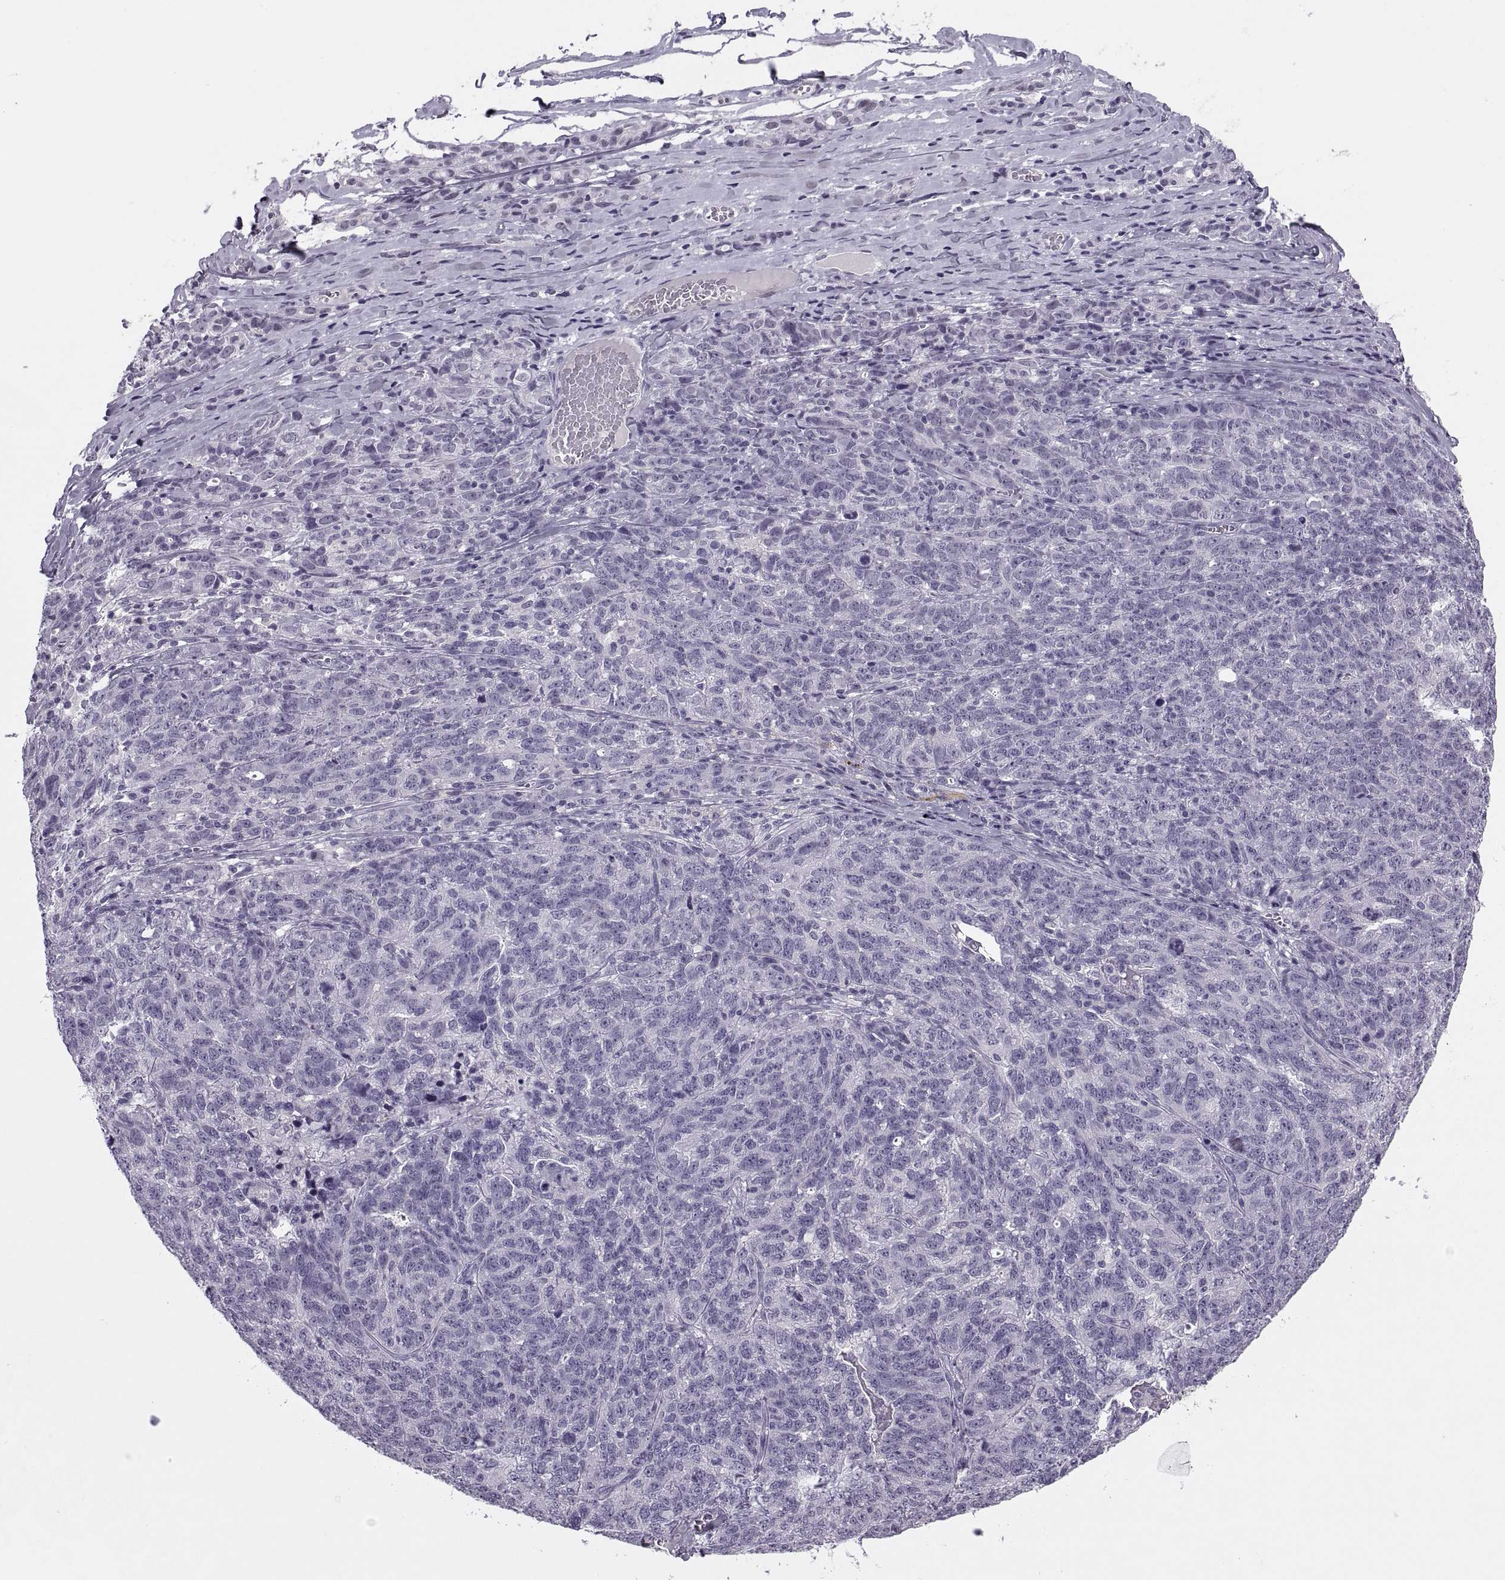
{"staining": {"intensity": "negative", "quantity": "none", "location": "none"}, "tissue": "ovarian cancer", "cell_type": "Tumor cells", "image_type": "cancer", "snomed": [{"axis": "morphology", "description": "Cystadenocarcinoma, serous, NOS"}, {"axis": "topography", "description": "Ovary"}], "caption": "Ovarian cancer was stained to show a protein in brown. There is no significant staining in tumor cells. (Immunohistochemistry (ihc), brightfield microscopy, high magnification).", "gene": "SYNGR4", "patient": {"sex": "female", "age": 71}}